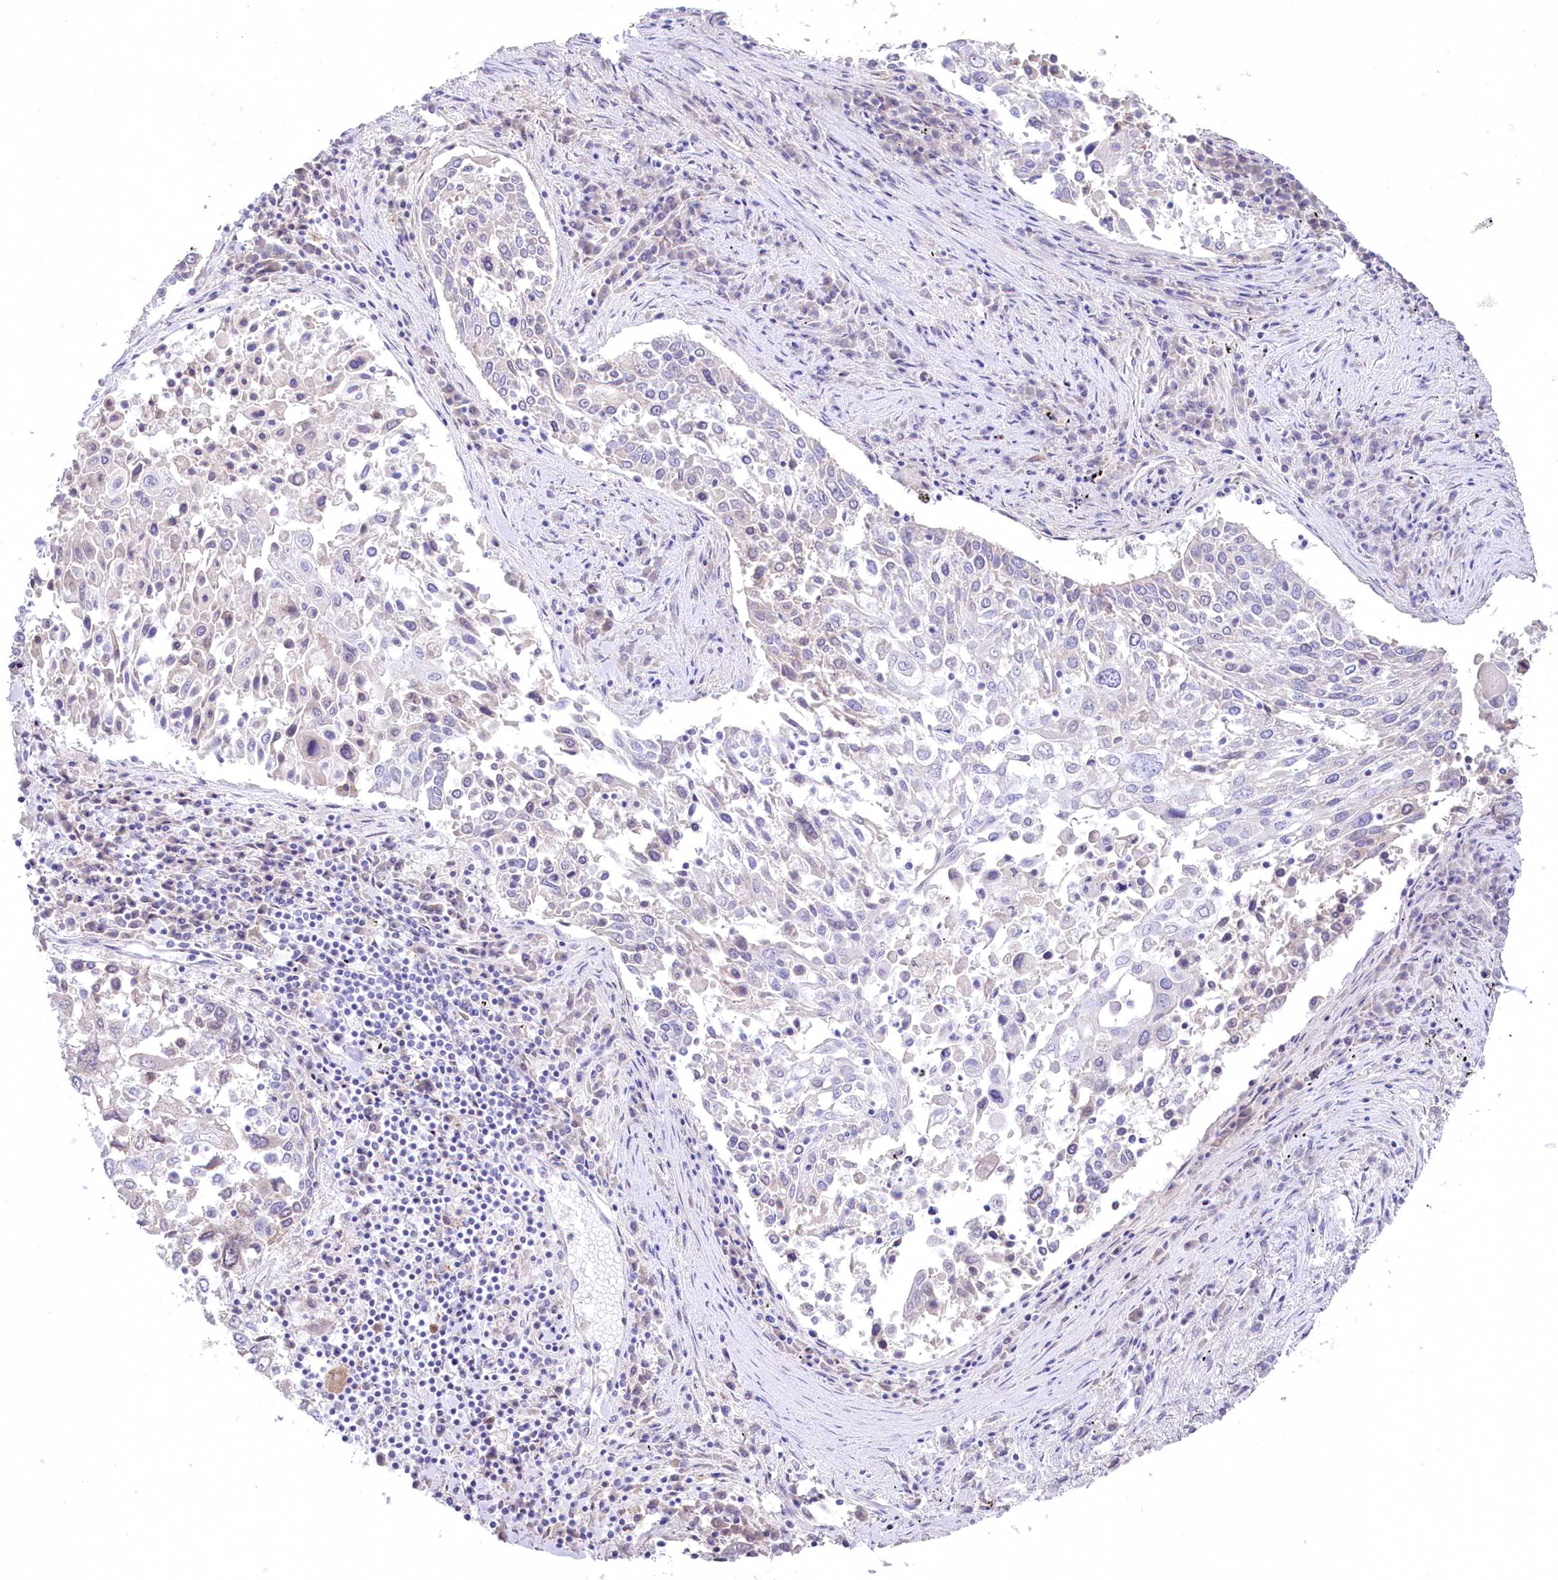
{"staining": {"intensity": "negative", "quantity": "none", "location": "none"}, "tissue": "lung cancer", "cell_type": "Tumor cells", "image_type": "cancer", "snomed": [{"axis": "morphology", "description": "Squamous cell carcinoma, NOS"}, {"axis": "topography", "description": "Lung"}], "caption": "Immunohistochemistry photomicrograph of human lung squamous cell carcinoma stained for a protein (brown), which exhibits no positivity in tumor cells.", "gene": "MYOZ1", "patient": {"sex": "male", "age": 65}}